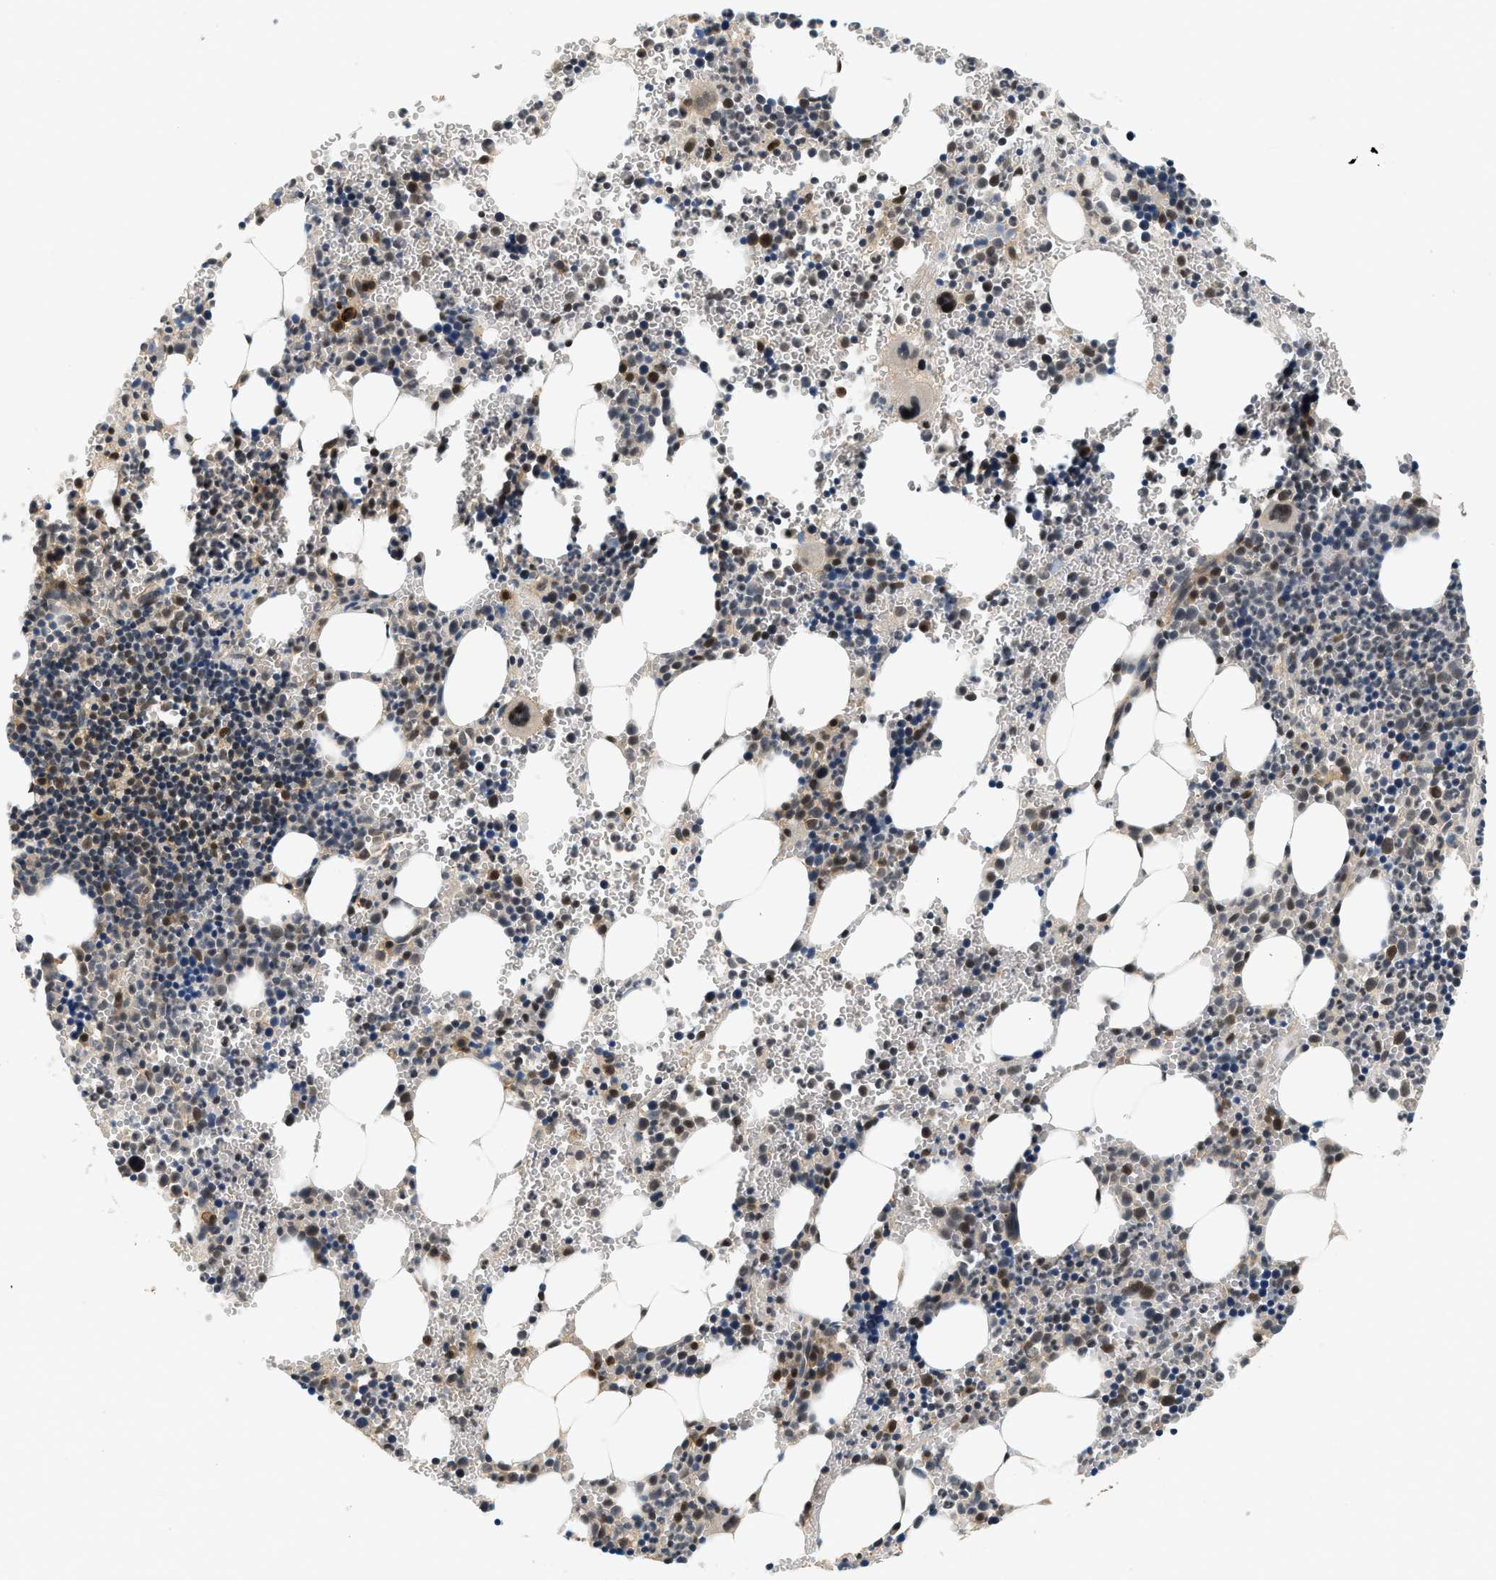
{"staining": {"intensity": "strong", "quantity": "25%-75%", "location": "cytoplasmic/membranous,nuclear"}, "tissue": "bone marrow", "cell_type": "Hematopoietic cells", "image_type": "normal", "snomed": [{"axis": "morphology", "description": "Normal tissue, NOS"}, {"axis": "morphology", "description": "Inflammation, NOS"}, {"axis": "topography", "description": "Bone marrow"}], "caption": "Immunohistochemical staining of benign bone marrow reveals high levels of strong cytoplasmic/membranous,nuclear staining in about 25%-75% of hematopoietic cells.", "gene": "PSMD3", "patient": {"sex": "male", "age": 22}}